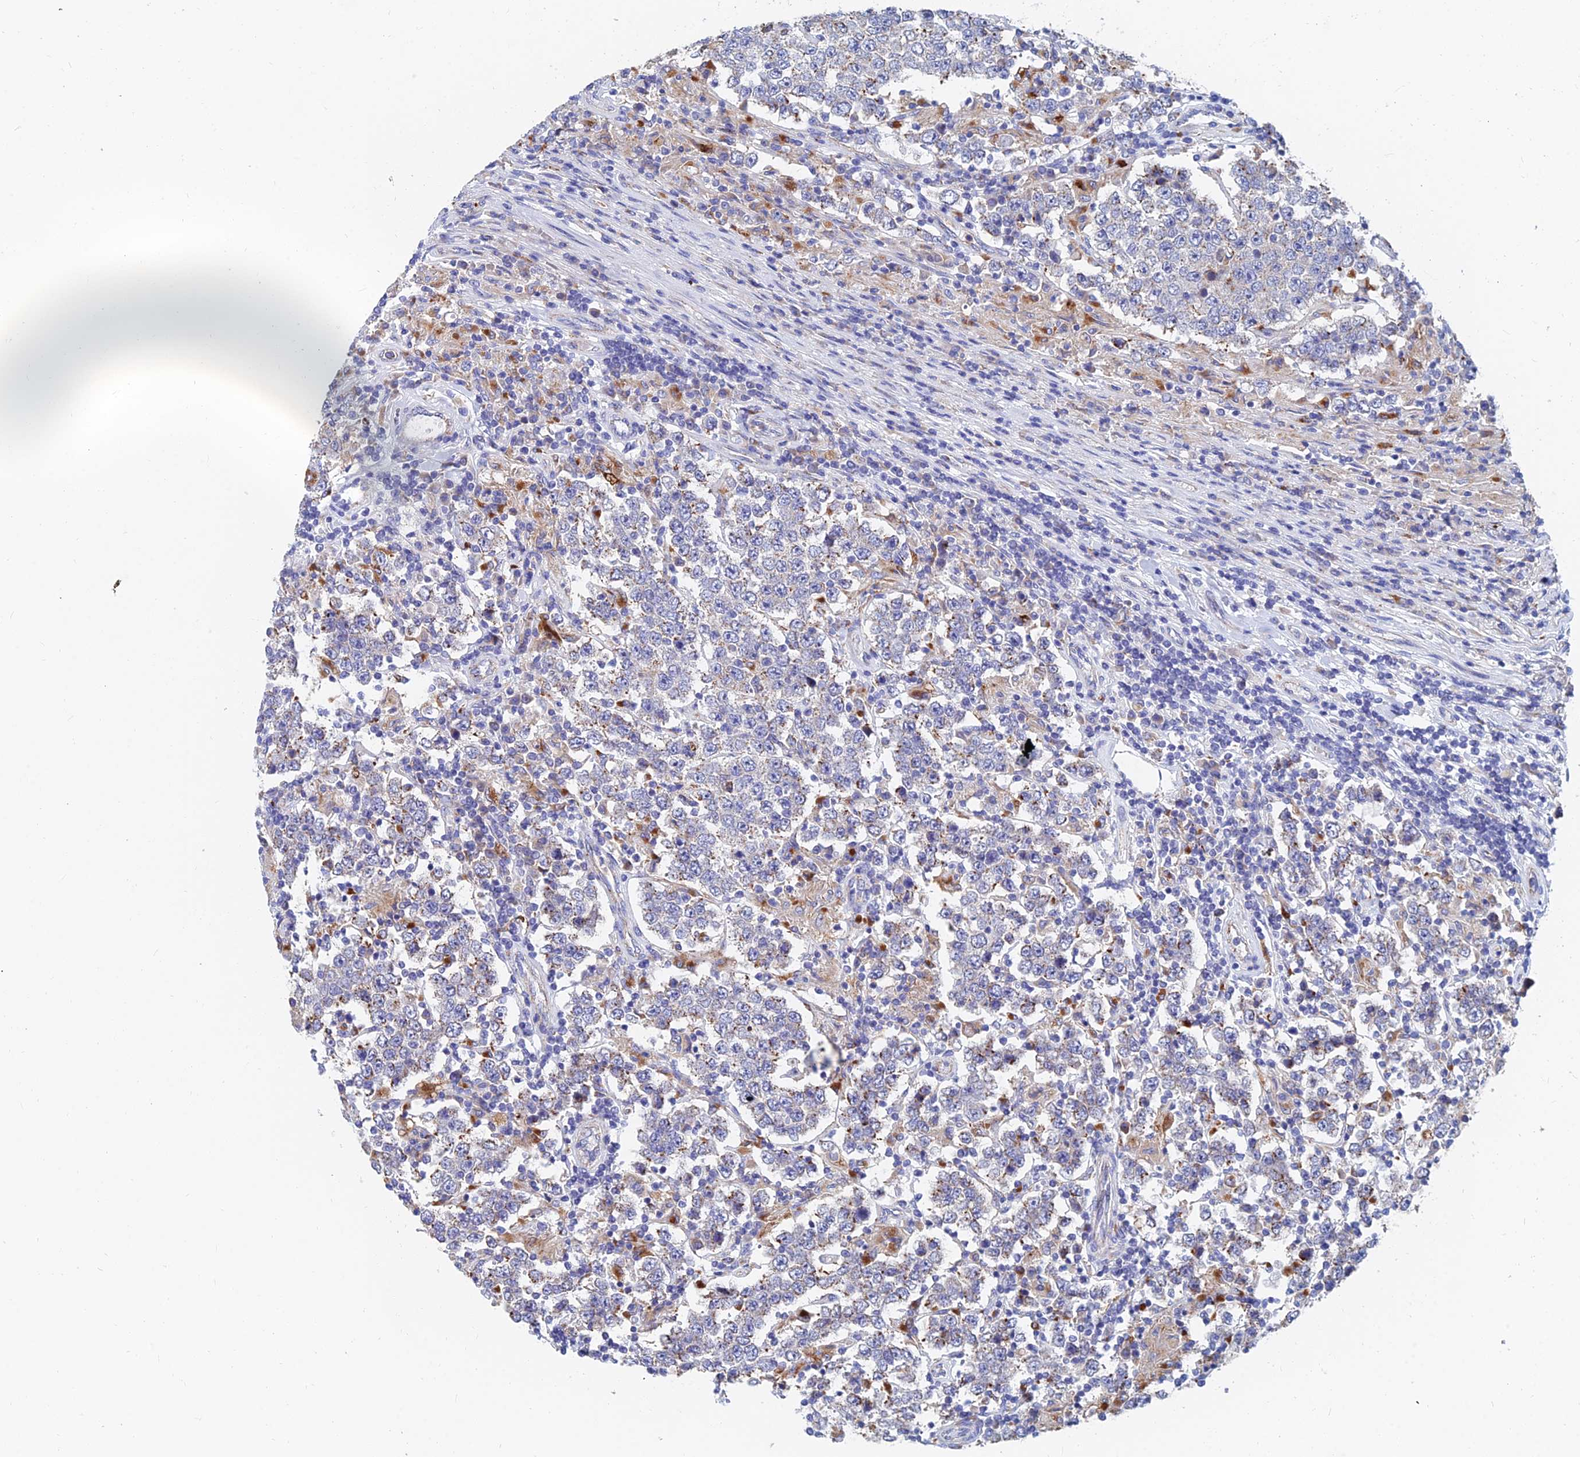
{"staining": {"intensity": "moderate", "quantity": "<25%", "location": "cytoplasmic/membranous"}, "tissue": "testis cancer", "cell_type": "Tumor cells", "image_type": "cancer", "snomed": [{"axis": "morphology", "description": "Normal tissue, NOS"}, {"axis": "morphology", "description": "Urothelial carcinoma, High grade"}, {"axis": "morphology", "description": "Seminoma, NOS"}, {"axis": "morphology", "description": "Carcinoma, Embryonal, NOS"}, {"axis": "topography", "description": "Urinary bladder"}, {"axis": "topography", "description": "Testis"}], "caption": "Moderate cytoplasmic/membranous staining is seen in about <25% of tumor cells in testis cancer.", "gene": "SPNS1", "patient": {"sex": "male", "age": 41}}